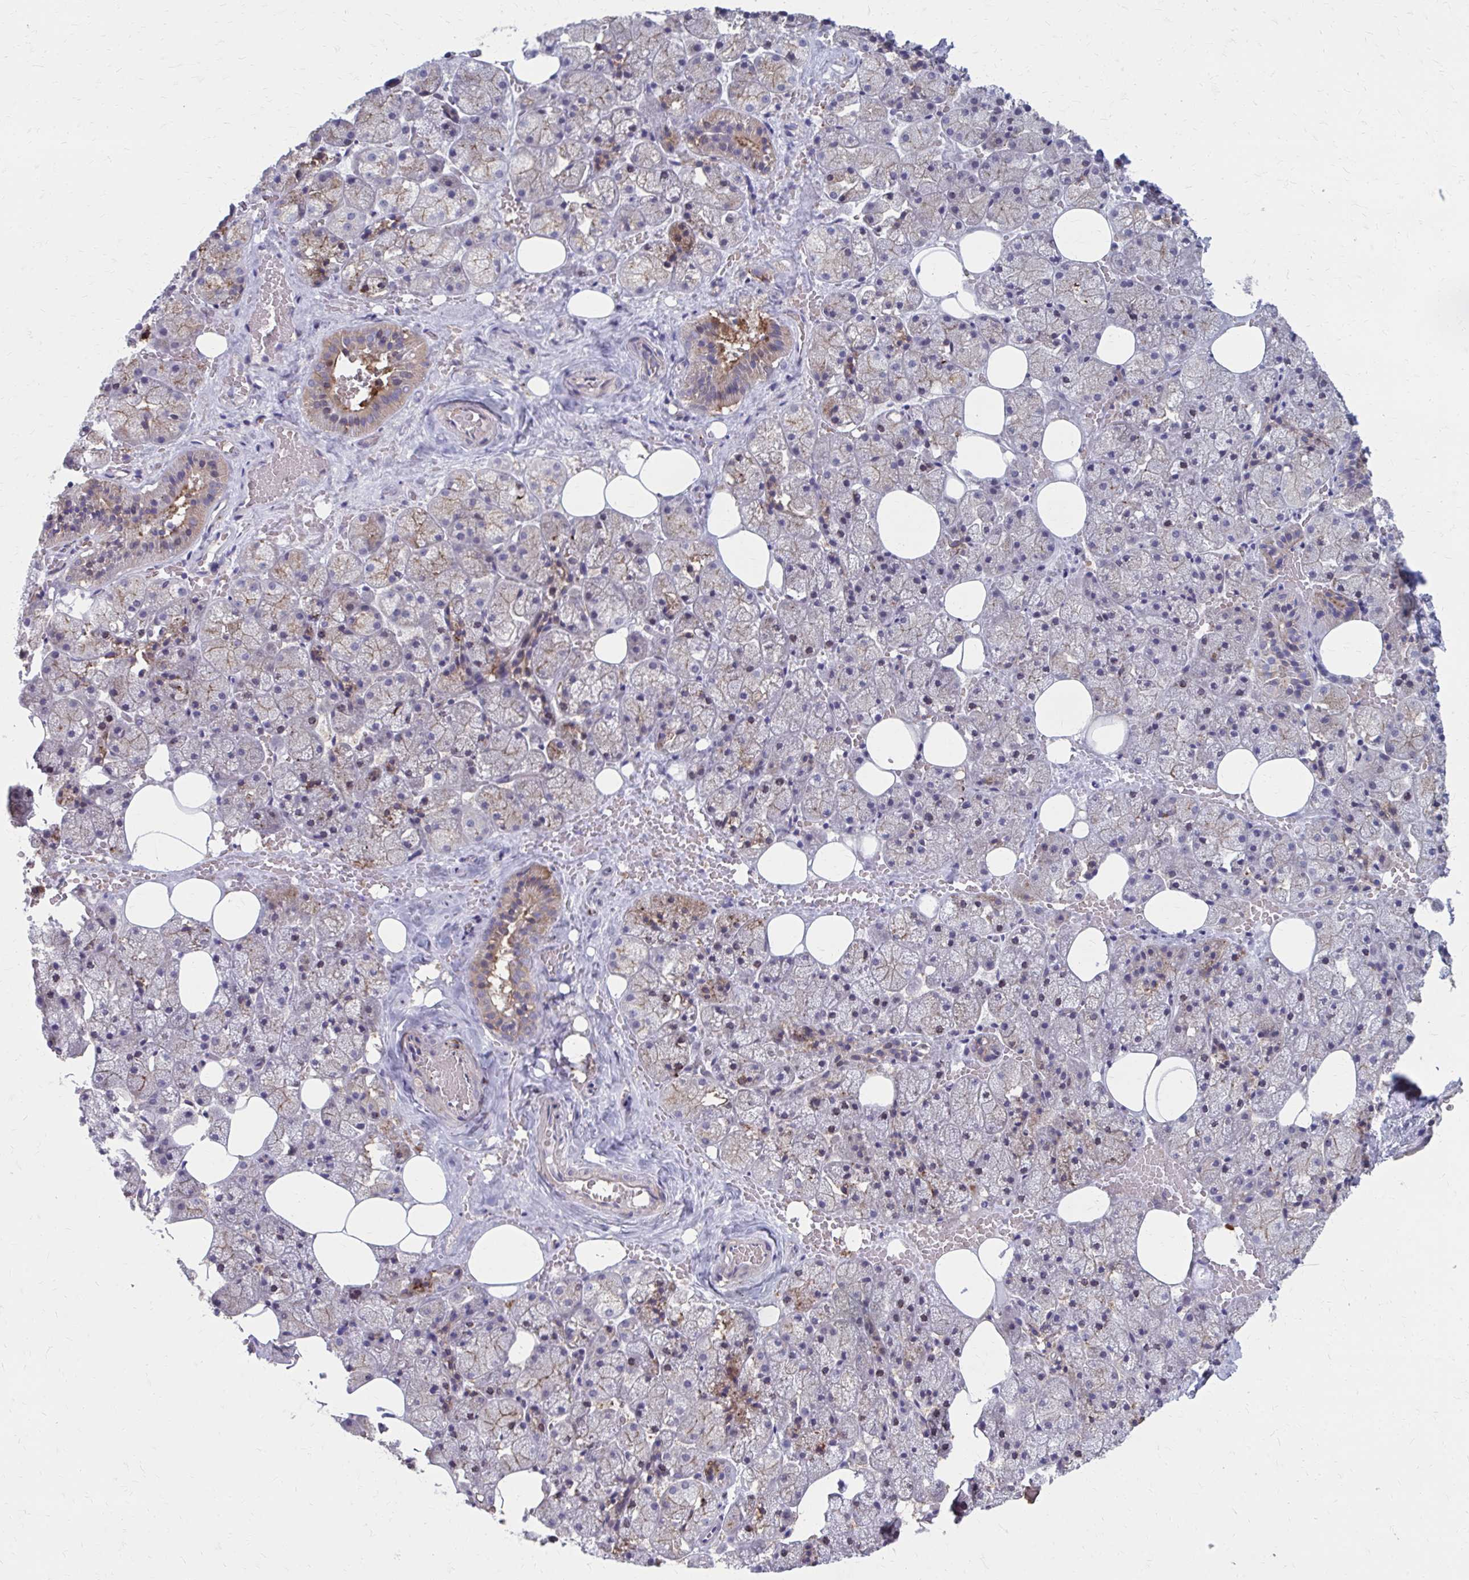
{"staining": {"intensity": "moderate", "quantity": "25%-75%", "location": "cytoplasmic/membranous"}, "tissue": "salivary gland", "cell_type": "Glandular cells", "image_type": "normal", "snomed": [{"axis": "morphology", "description": "Normal tissue, NOS"}, {"axis": "topography", "description": "Salivary gland"}, {"axis": "topography", "description": "Peripheral nerve tissue"}], "caption": "The photomicrograph demonstrates immunohistochemical staining of unremarkable salivary gland. There is moderate cytoplasmic/membranous staining is appreciated in about 25%-75% of glandular cells. (DAB IHC with brightfield microscopy, high magnification).", "gene": "MMP14", "patient": {"sex": "male", "age": 38}}